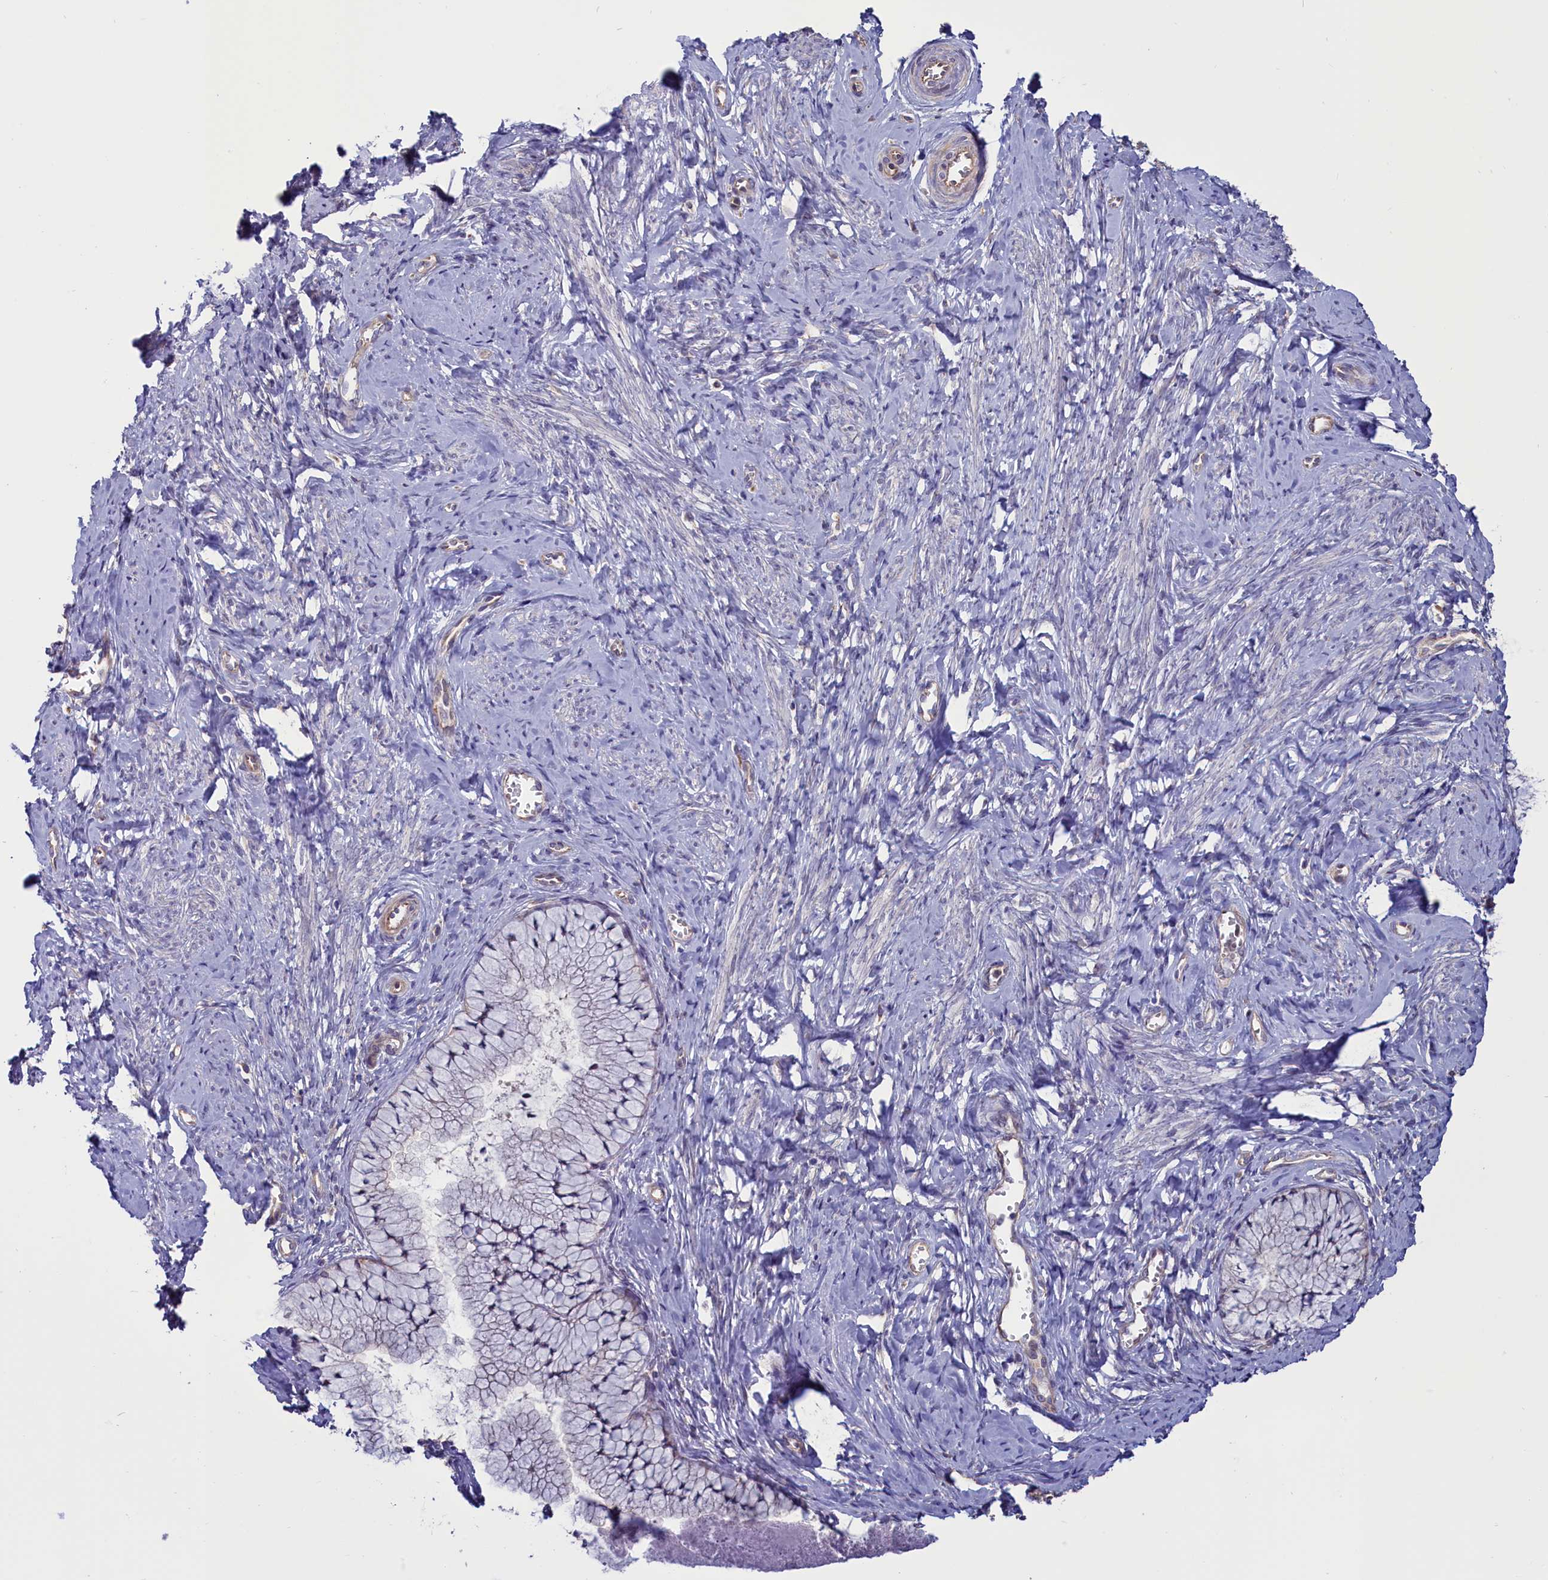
{"staining": {"intensity": "weak", "quantity": "<25%", "location": "cytoplasmic/membranous"}, "tissue": "cervix", "cell_type": "Glandular cells", "image_type": "normal", "snomed": [{"axis": "morphology", "description": "Normal tissue, NOS"}, {"axis": "topography", "description": "Cervix"}], "caption": "Immunohistochemistry of benign human cervix exhibits no positivity in glandular cells. (DAB immunohistochemistry (IHC) with hematoxylin counter stain).", "gene": "PDILT", "patient": {"sex": "female", "age": 42}}